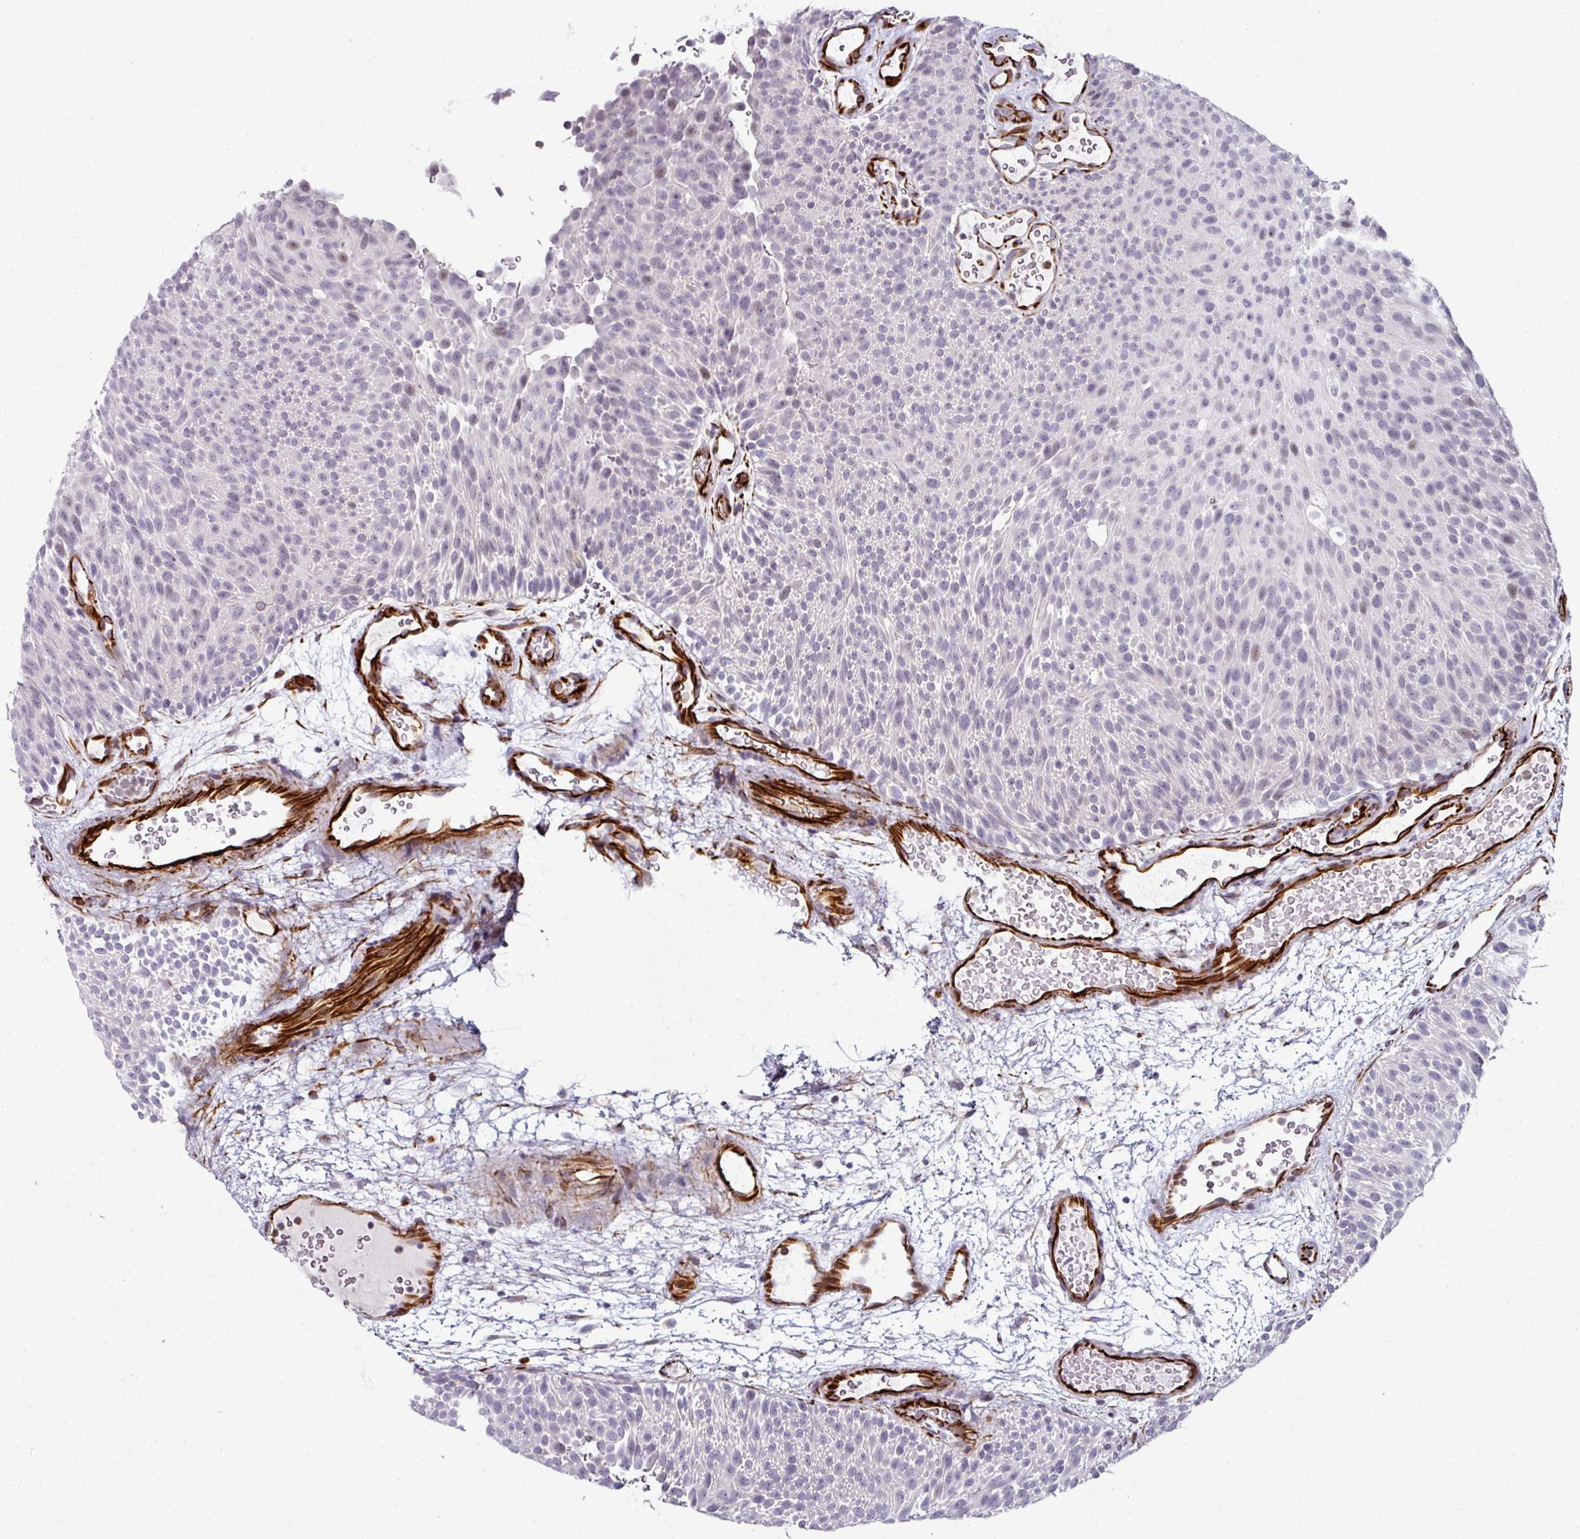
{"staining": {"intensity": "negative", "quantity": "none", "location": "none"}, "tissue": "urothelial cancer", "cell_type": "Tumor cells", "image_type": "cancer", "snomed": [{"axis": "morphology", "description": "Urothelial carcinoma, Low grade"}, {"axis": "topography", "description": "Urinary bladder"}], "caption": "IHC image of human urothelial cancer stained for a protein (brown), which demonstrates no staining in tumor cells. Nuclei are stained in blue.", "gene": "TMPRSS9", "patient": {"sex": "male", "age": 78}}